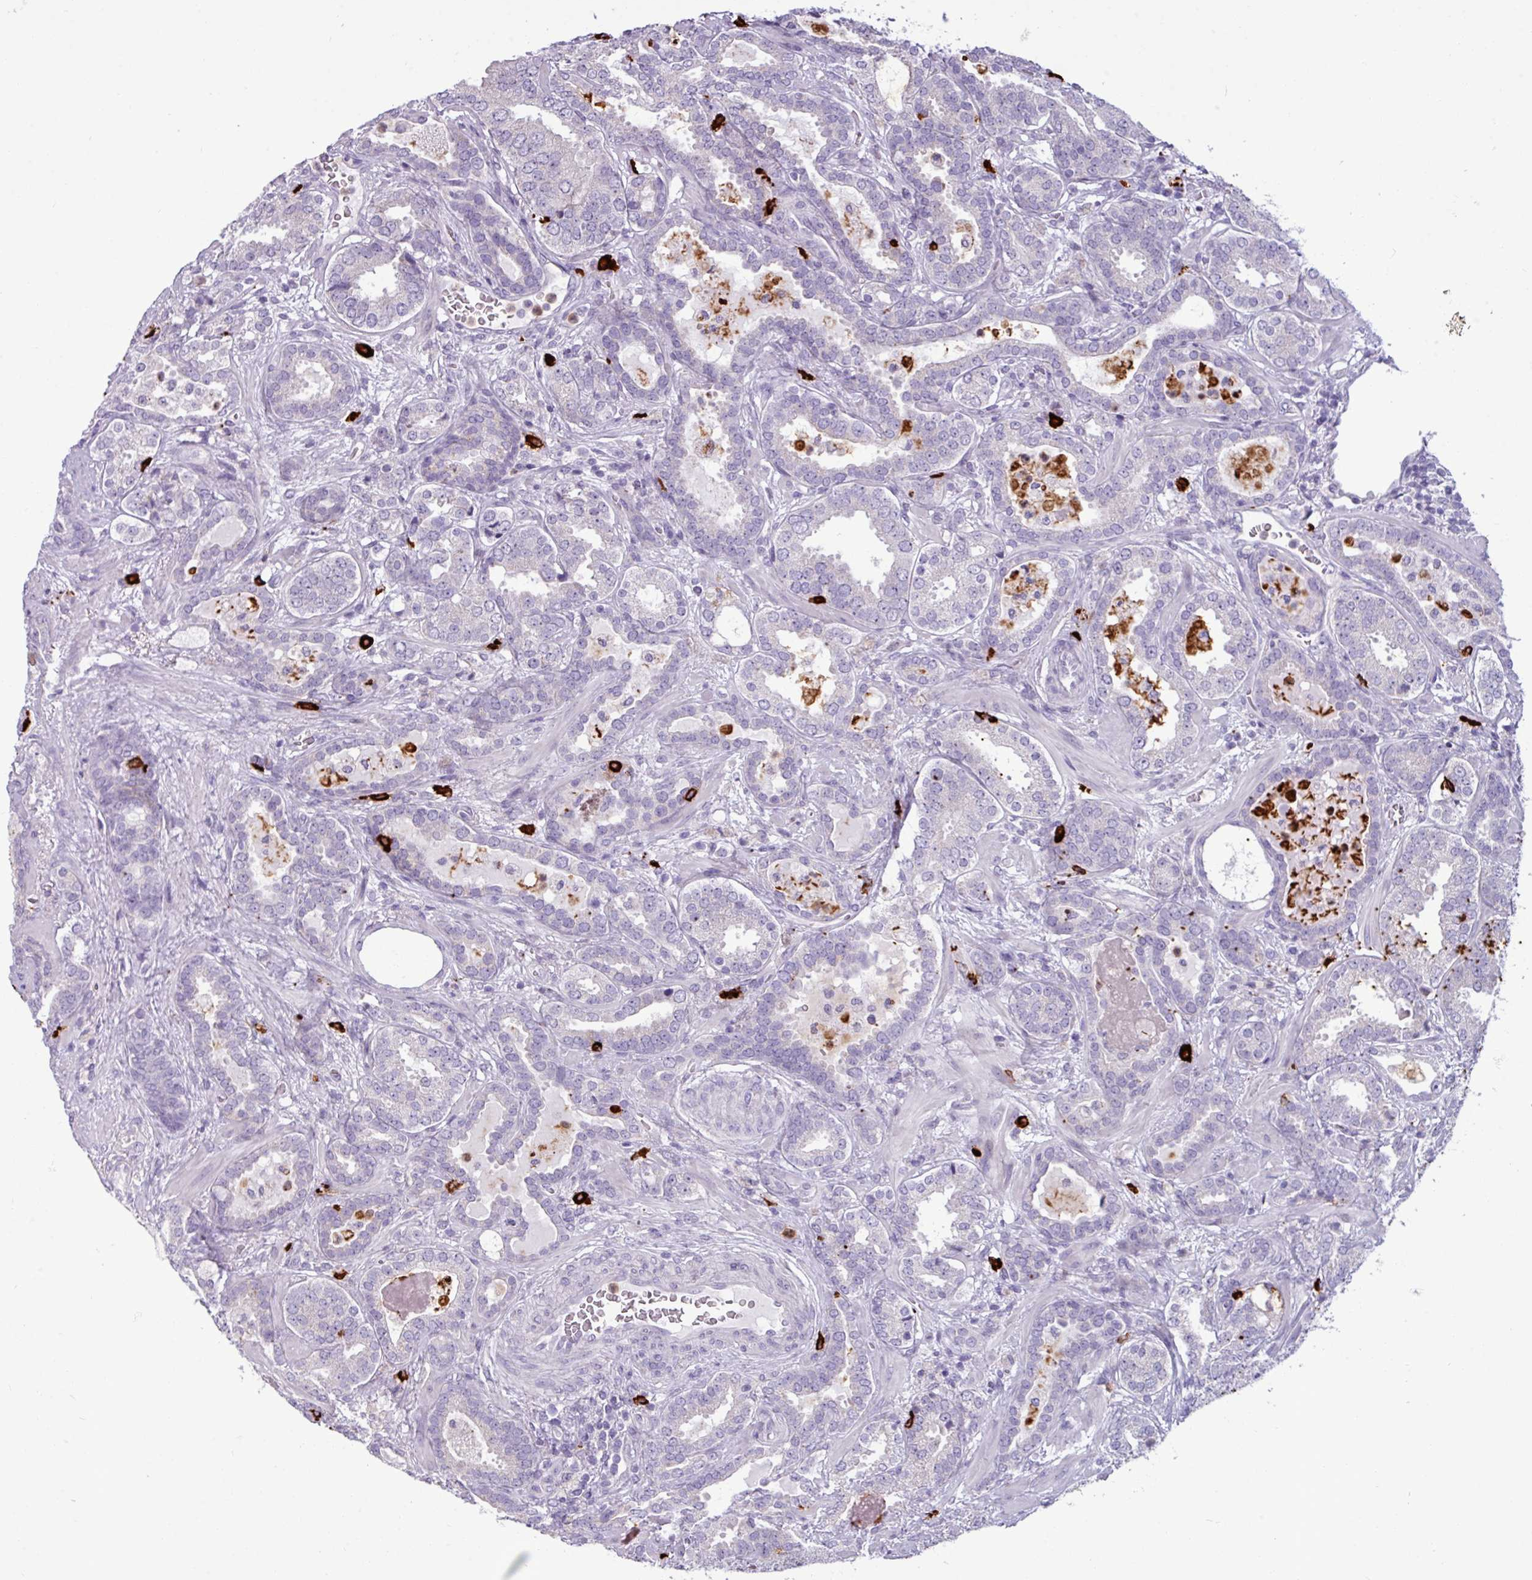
{"staining": {"intensity": "negative", "quantity": "none", "location": "none"}, "tissue": "prostate cancer", "cell_type": "Tumor cells", "image_type": "cancer", "snomed": [{"axis": "morphology", "description": "Adenocarcinoma, High grade"}, {"axis": "topography", "description": "Prostate"}], "caption": "Immunohistochemical staining of prostate cancer exhibits no significant positivity in tumor cells. (DAB IHC, high magnification).", "gene": "TRIM39", "patient": {"sex": "male", "age": 65}}